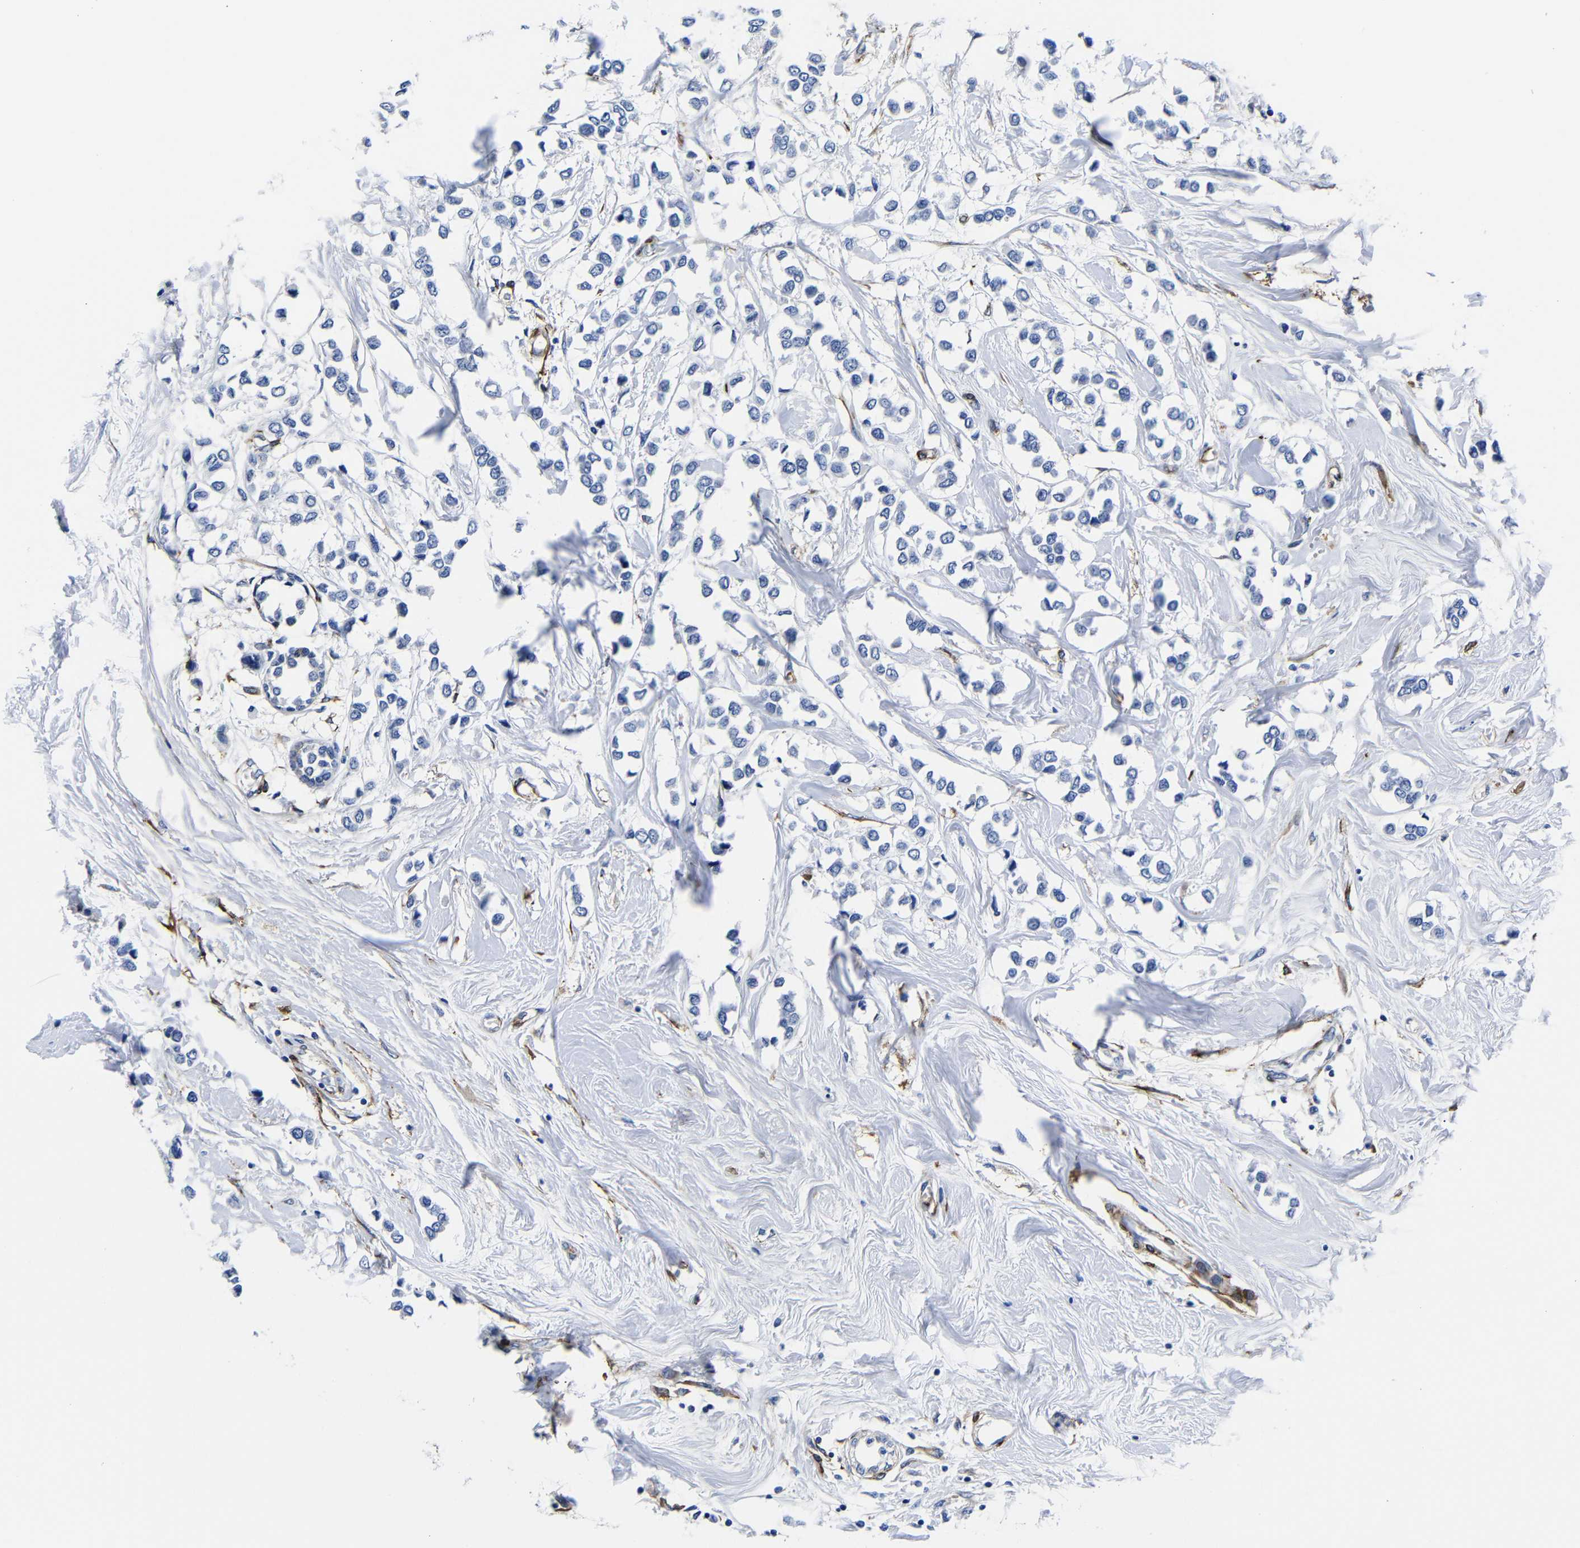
{"staining": {"intensity": "negative", "quantity": "none", "location": "none"}, "tissue": "breast cancer", "cell_type": "Tumor cells", "image_type": "cancer", "snomed": [{"axis": "morphology", "description": "Lobular carcinoma"}, {"axis": "topography", "description": "Breast"}], "caption": "Human lobular carcinoma (breast) stained for a protein using immunohistochemistry shows no staining in tumor cells.", "gene": "LRIG1", "patient": {"sex": "female", "age": 51}}